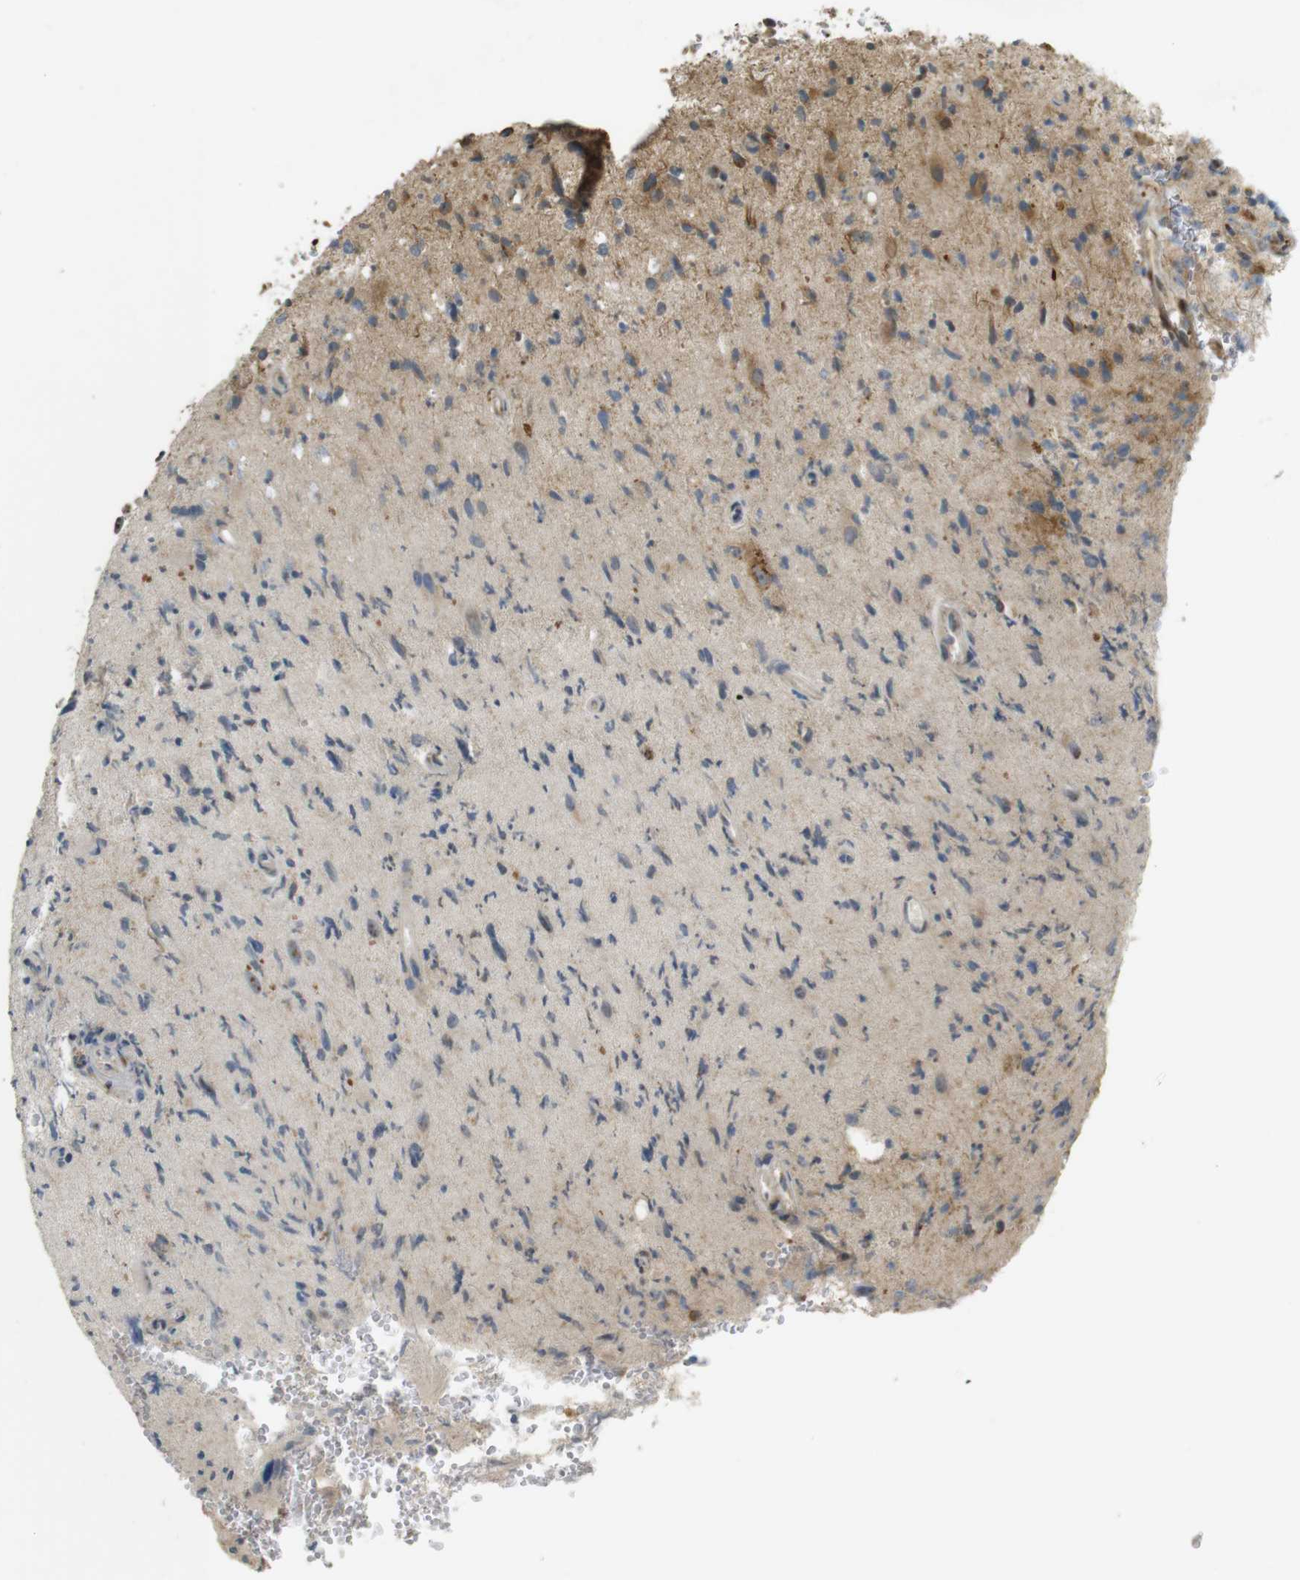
{"staining": {"intensity": "moderate", "quantity": "25%-75%", "location": "cytoplasmic/membranous"}, "tissue": "glioma", "cell_type": "Tumor cells", "image_type": "cancer", "snomed": [{"axis": "morphology", "description": "Glioma, malignant, High grade"}, {"axis": "topography", "description": "Brain"}], "caption": "Tumor cells show moderate cytoplasmic/membranous staining in about 25%-75% of cells in glioma.", "gene": "TMX3", "patient": {"sex": "male", "age": 48}}